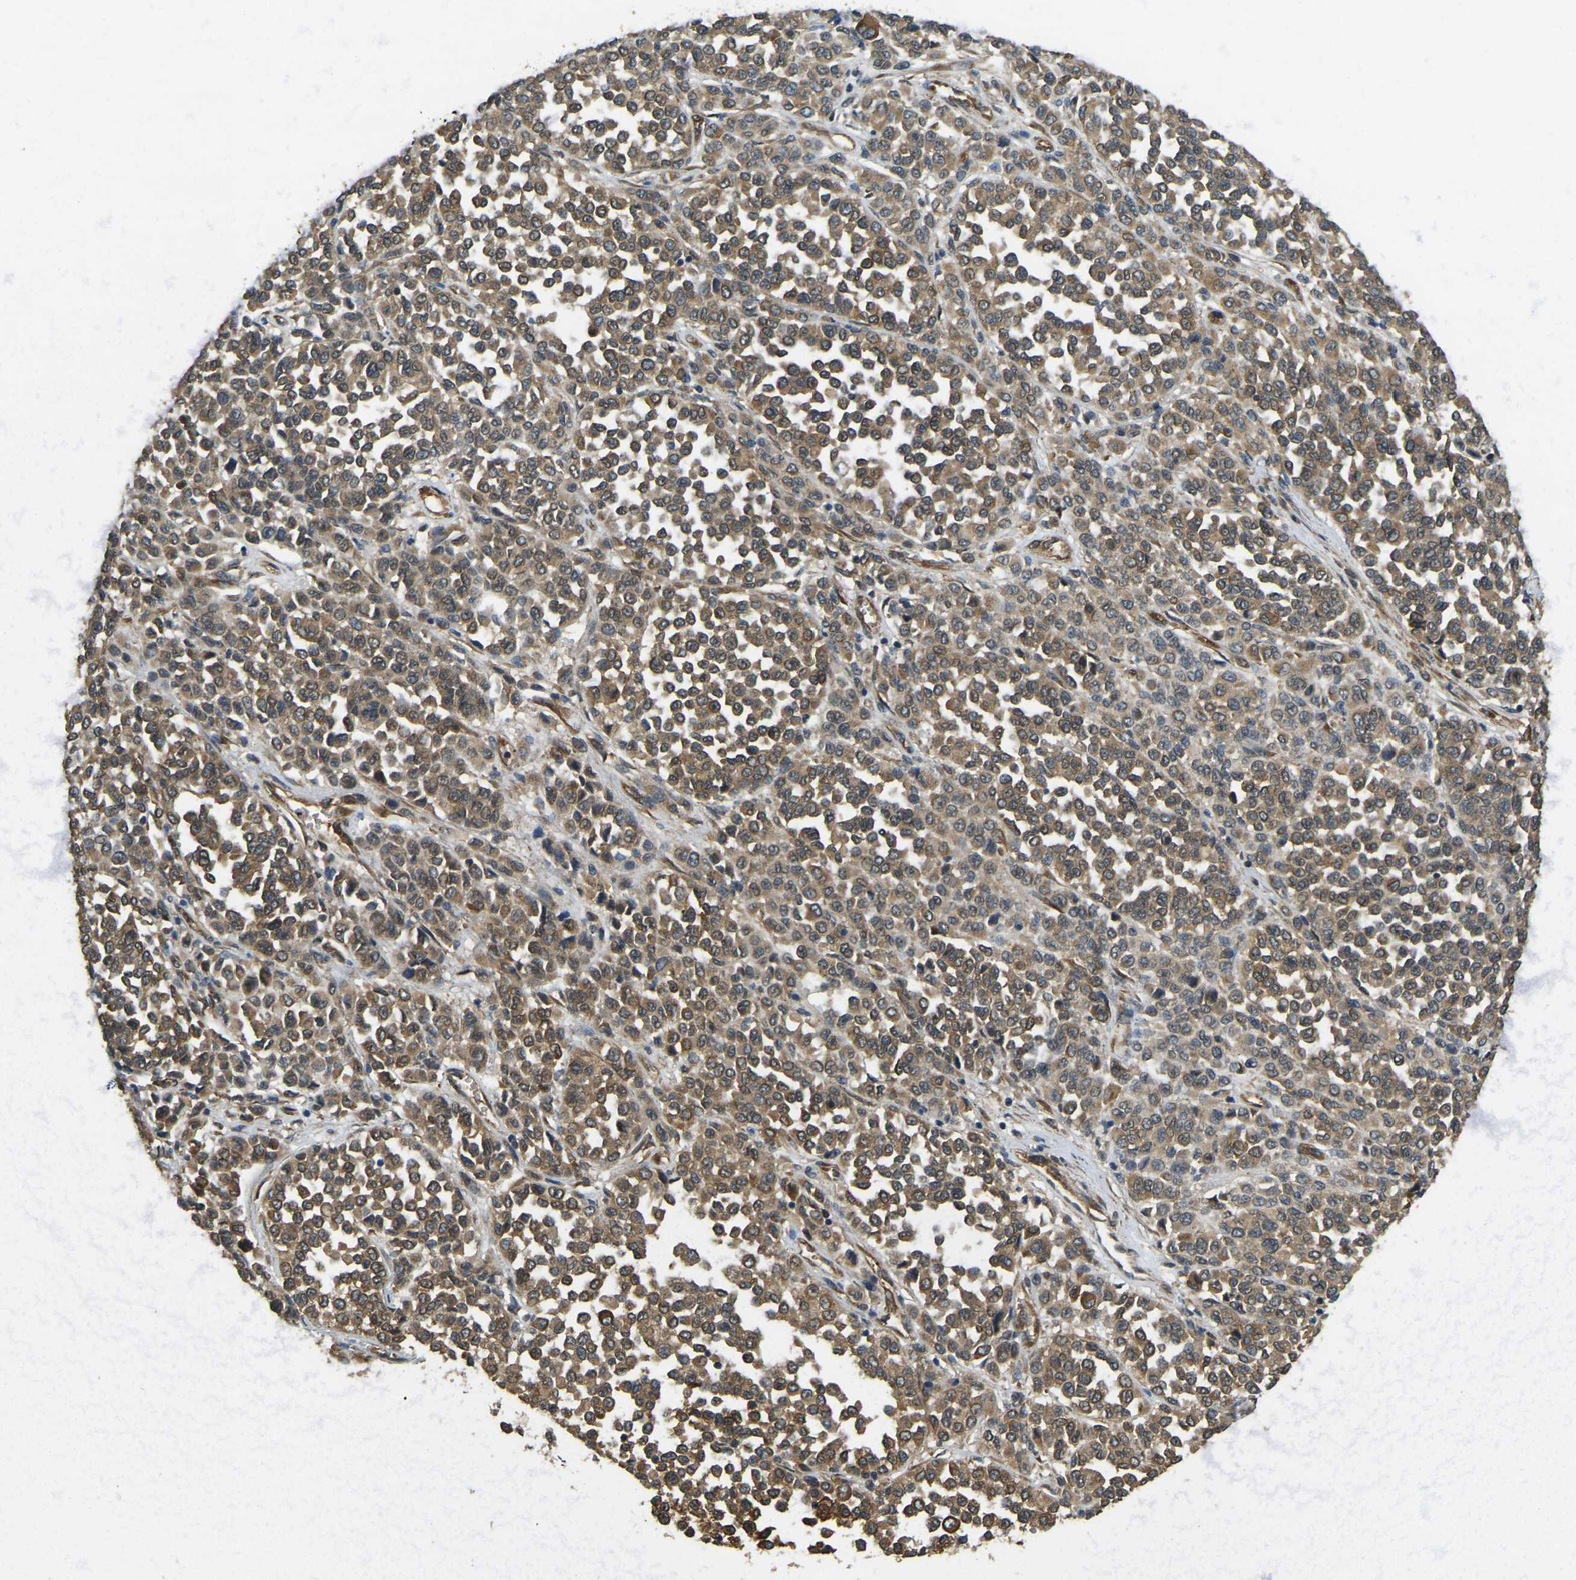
{"staining": {"intensity": "moderate", "quantity": ">75%", "location": "cytoplasmic/membranous"}, "tissue": "melanoma", "cell_type": "Tumor cells", "image_type": "cancer", "snomed": [{"axis": "morphology", "description": "Malignant melanoma, Metastatic site"}, {"axis": "topography", "description": "Pancreas"}], "caption": "Protein expression analysis of melanoma shows moderate cytoplasmic/membranous staining in about >75% of tumor cells.", "gene": "ERGIC1", "patient": {"sex": "female", "age": 30}}